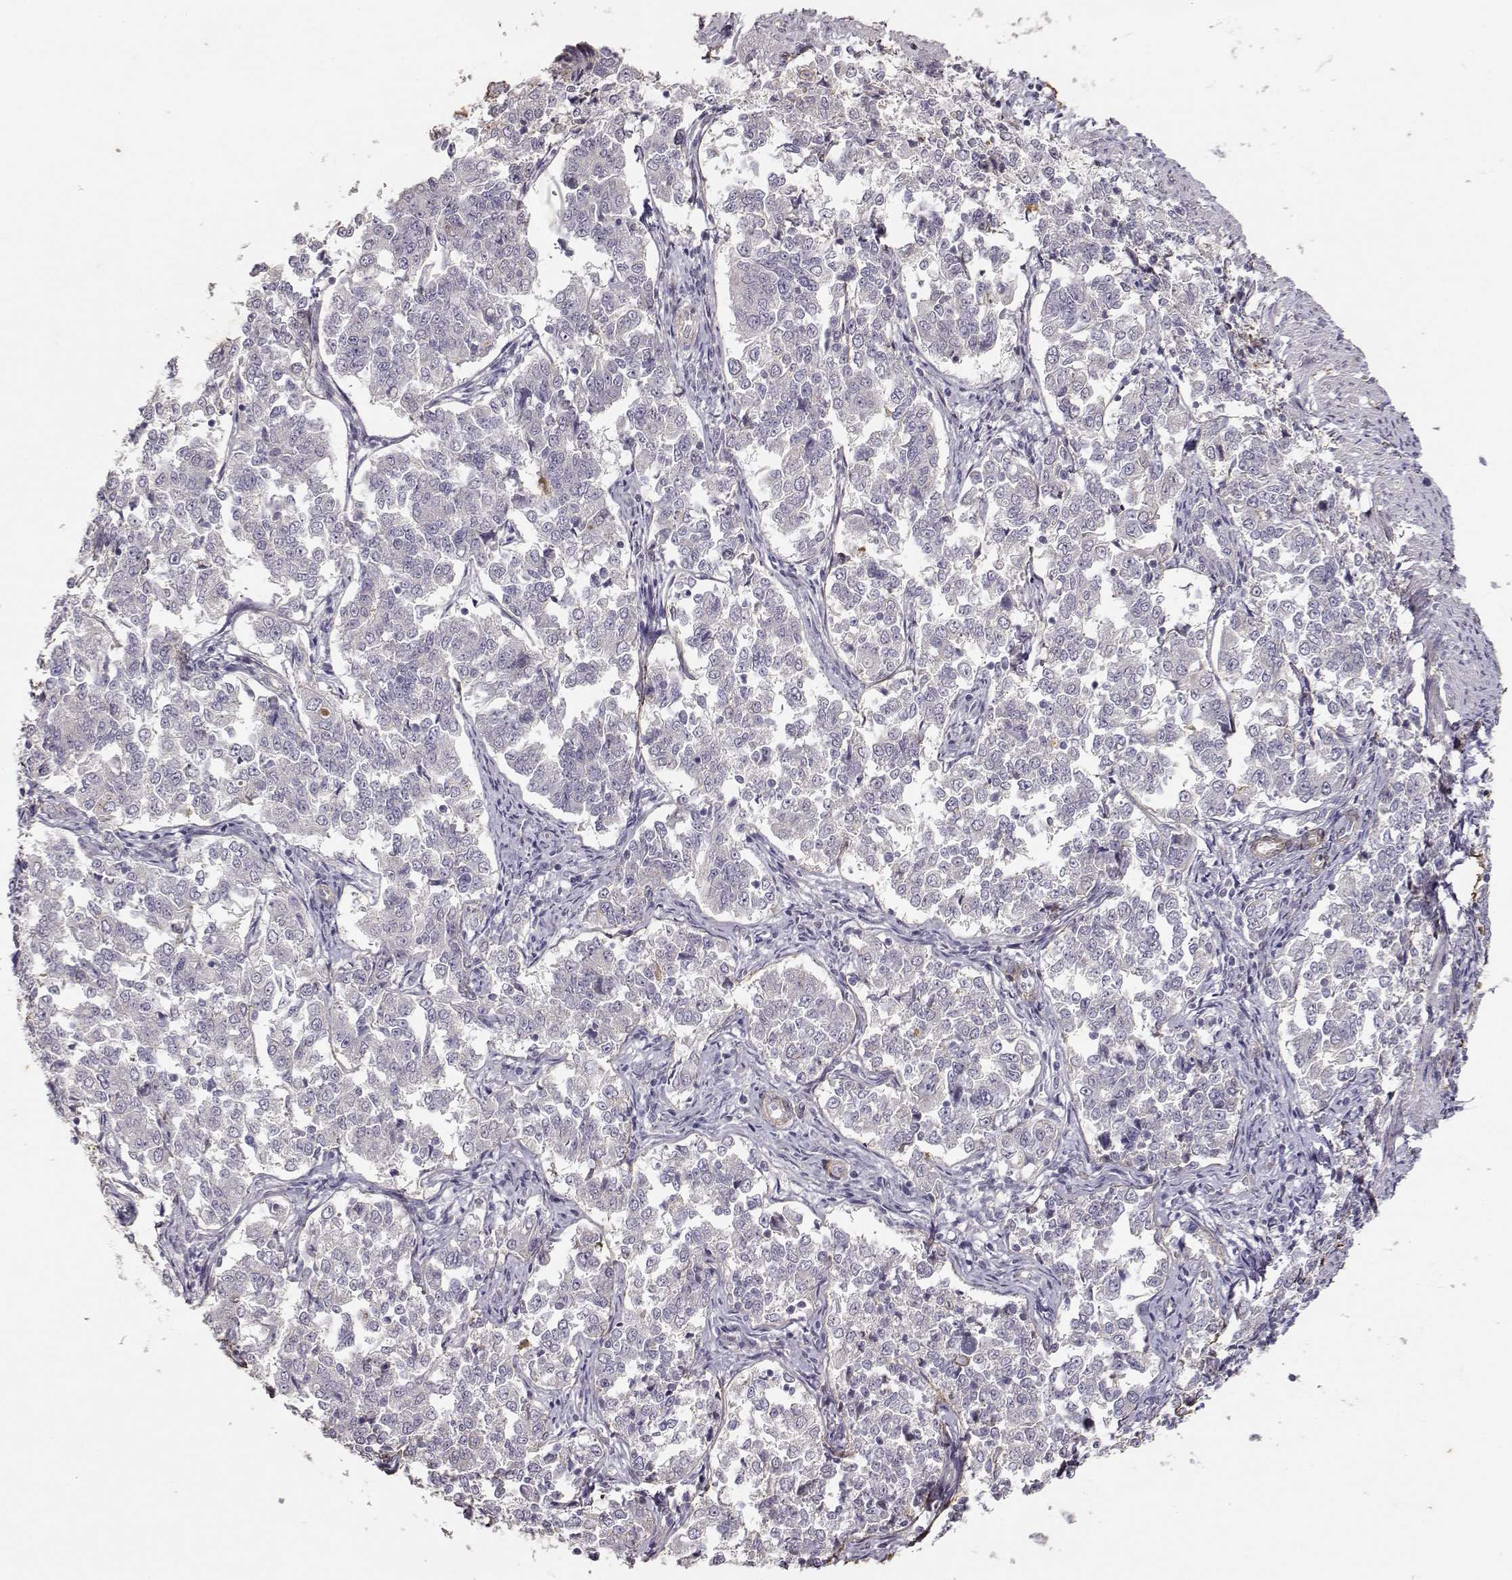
{"staining": {"intensity": "negative", "quantity": "none", "location": "none"}, "tissue": "endometrial cancer", "cell_type": "Tumor cells", "image_type": "cancer", "snomed": [{"axis": "morphology", "description": "Adenocarcinoma, NOS"}, {"axis": "topography", "description": "Endometrium"}], "caption": "This is a histopathology image of immunohistochemistry (IHC) staining of endometrial cancer, which shows no positivity in tumor cells.", "gene": "LAMA5", "patient": {"sex": "female", "age": 43}}